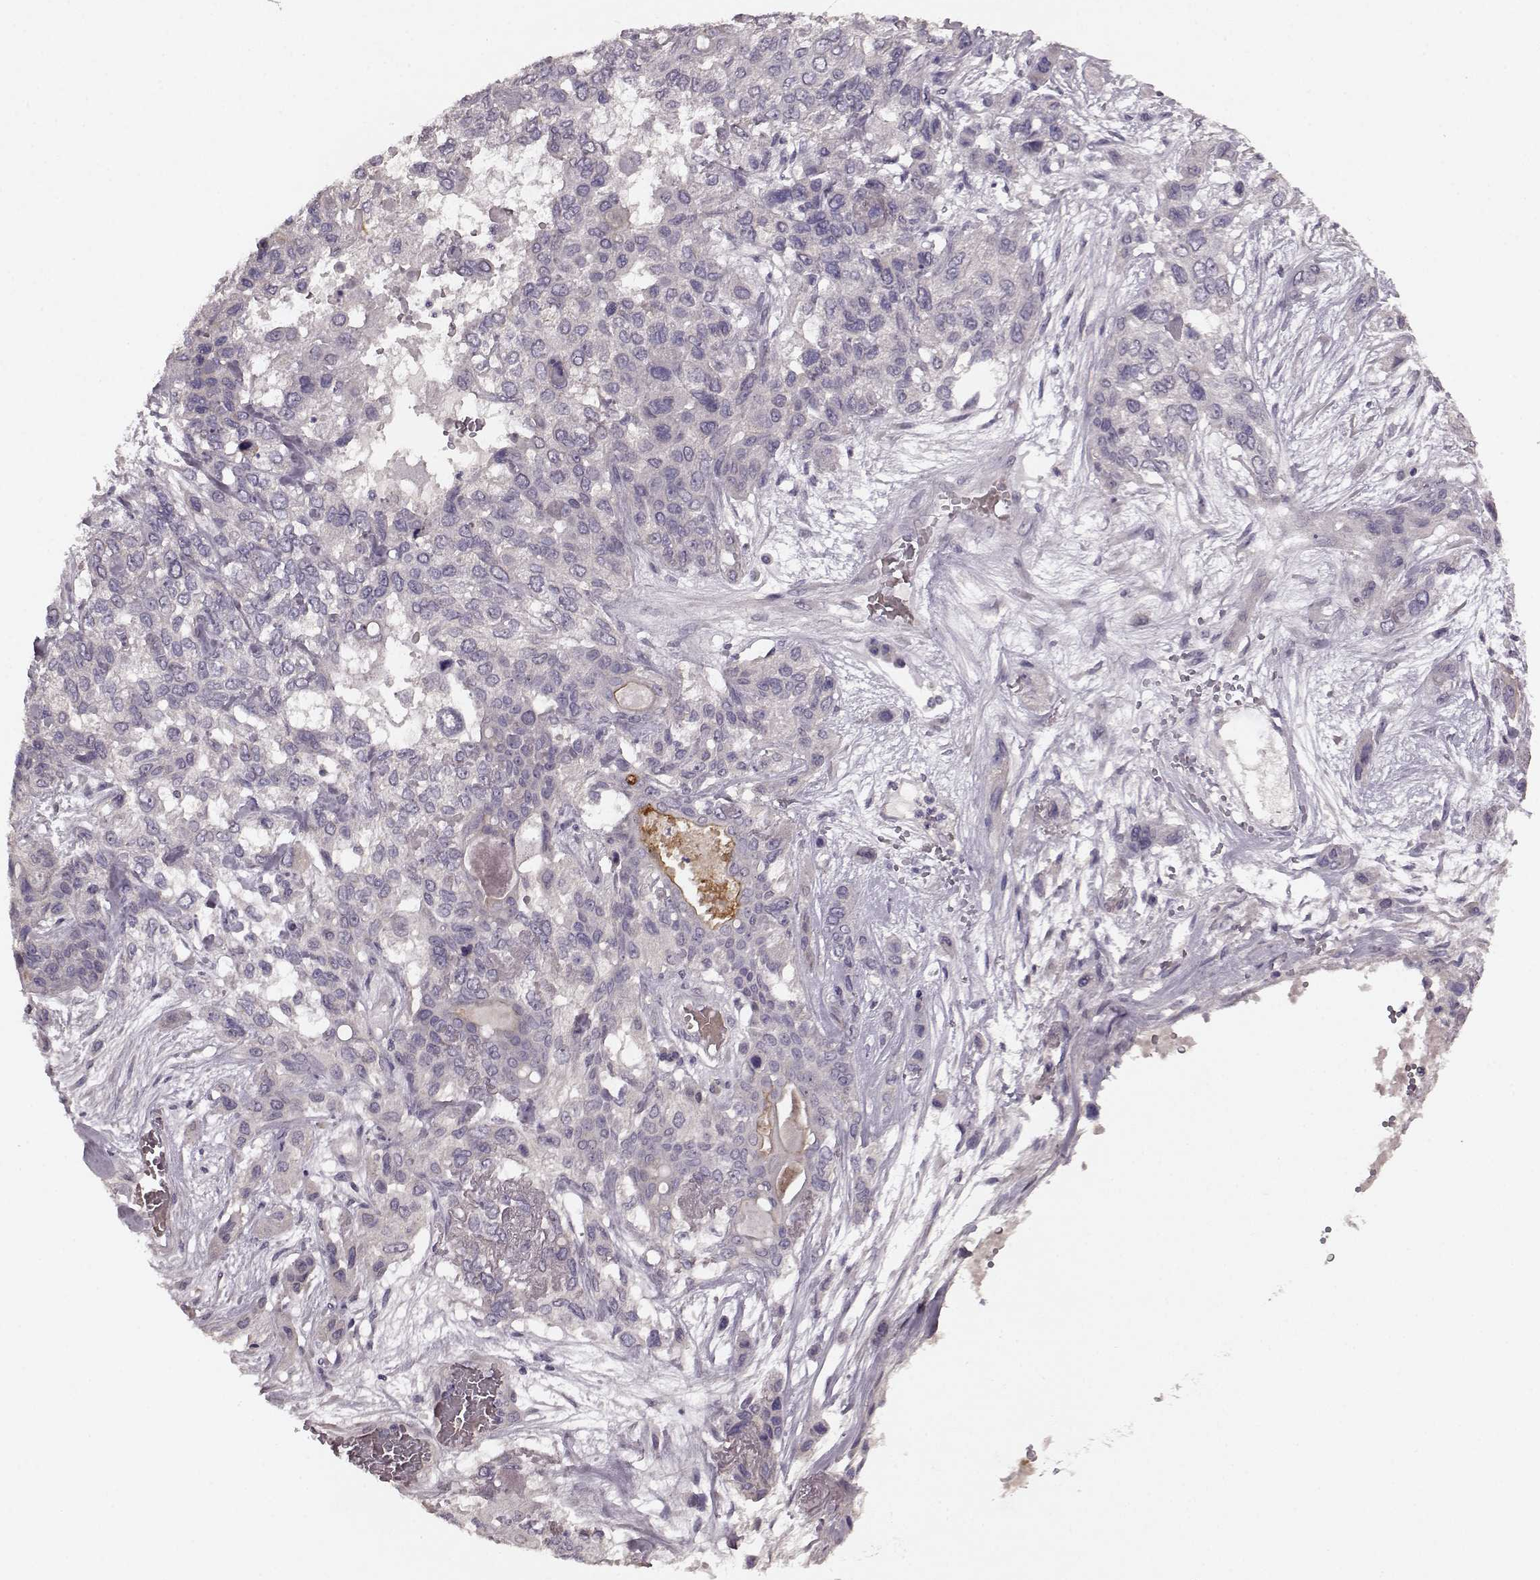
{"staining": {"intensity": "negative", "quantity": "none", "location": "none"}, "tissue": "lung cancer", "cell_type": "Tumor cells", "image_type": "cancer", "snomed": [{"axis": "morphology", "description": "Squamous cell carcinoma, NOS"}, {"axis": "topography", "description": "Lung"}], "caption": "Photomicrograph shows no significant protein positivity in tumor cells of squamous cell carcinoma (lung).", "gene": "SLC52A3", "patient": {"sex": "female", "age": 70}}